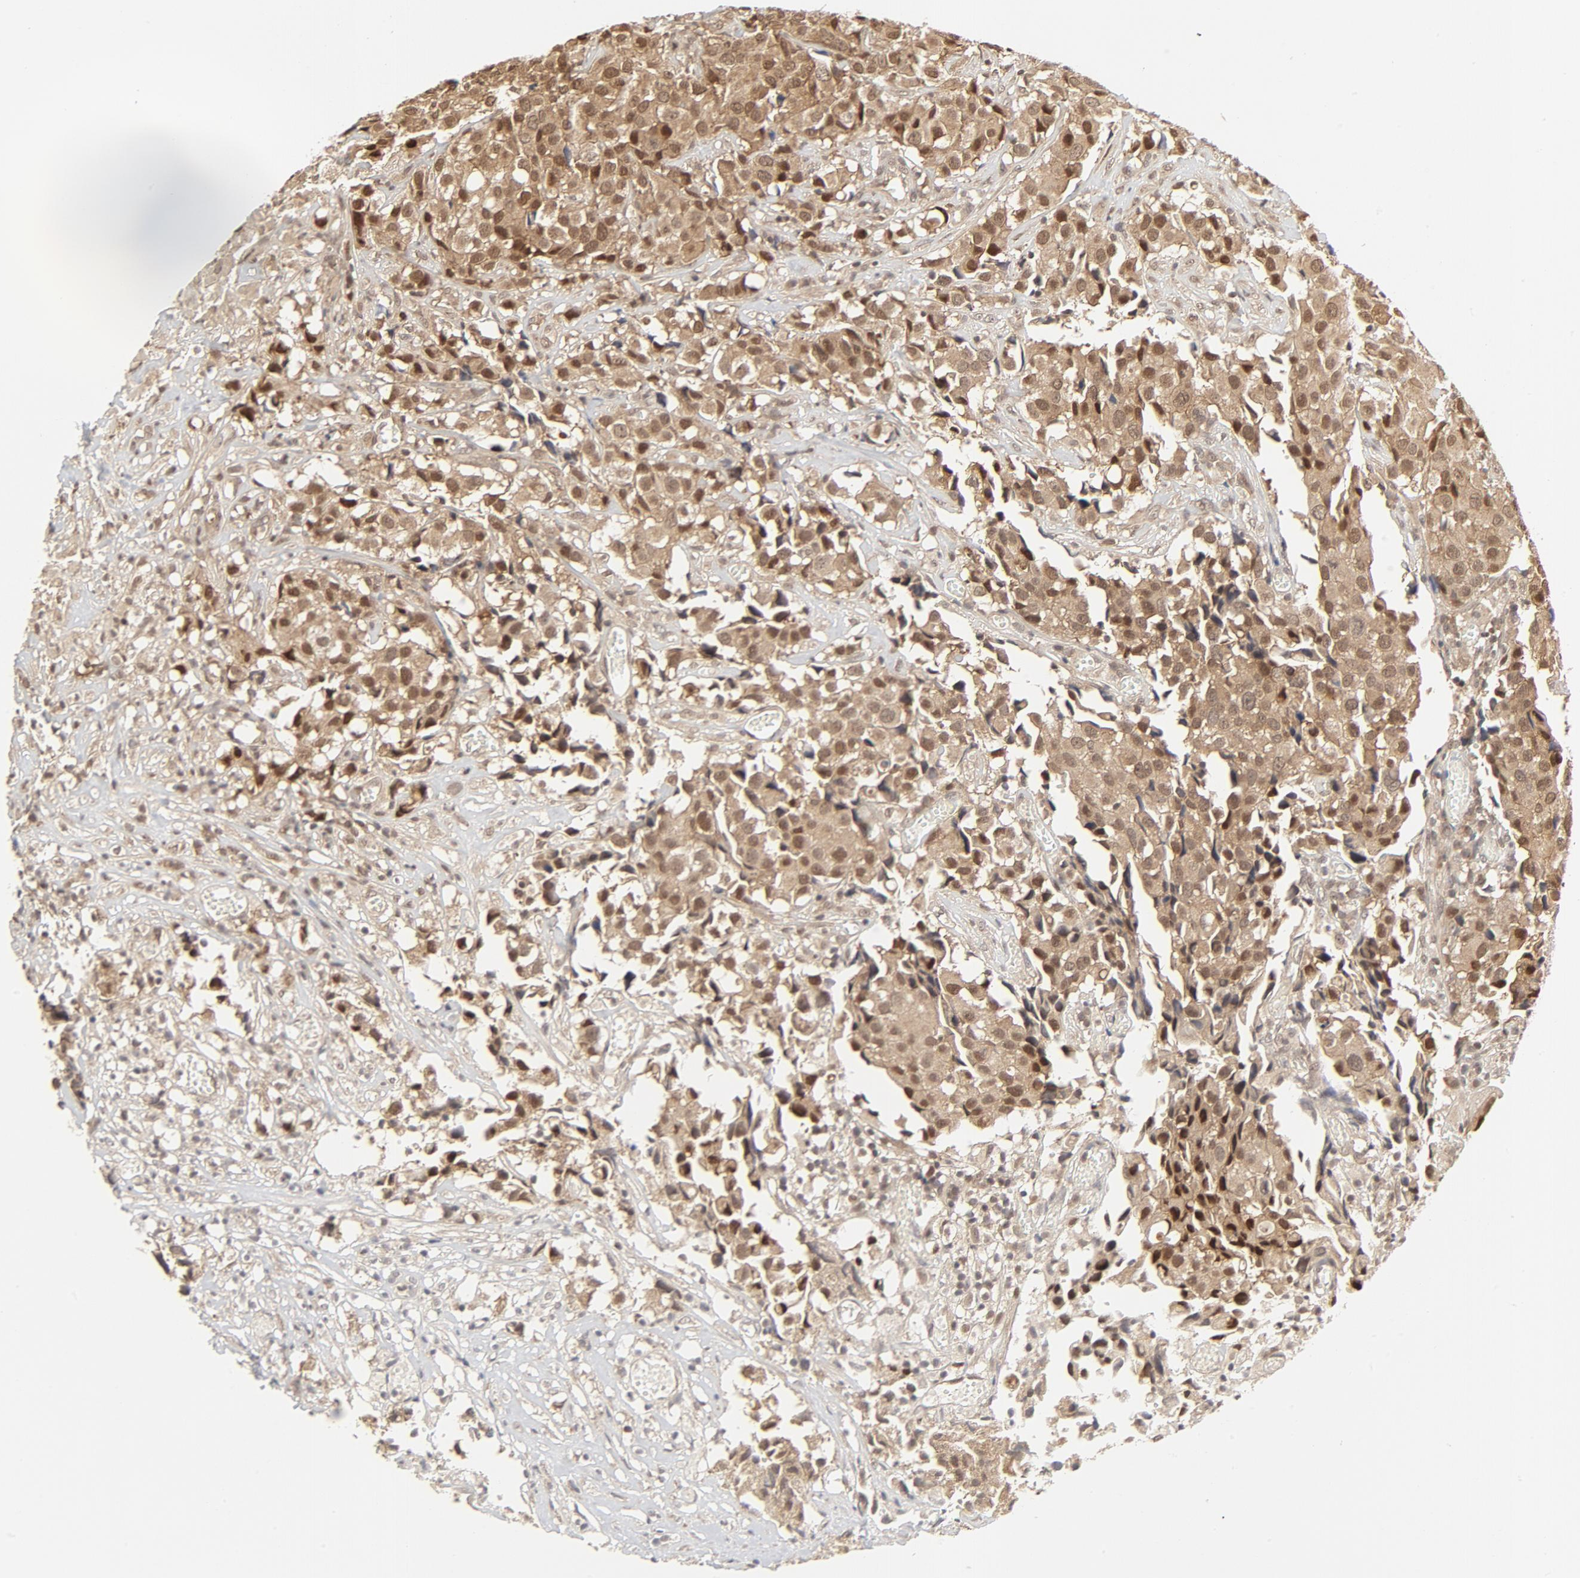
{"staining": {"intensity": "moderate", "quantity": ">75%", "location": "cytoplasmic/membranous,nuclear"}, "tissue": "urothelial cancer", "cell_type": "Tumor cells", "image_type": "cancer", "snomed": [{"axis": "morphology", "description": "Urothelial carcinoma, High grade"}, {"axis": "topography", "description": "Urinary bladder"}], "caption": "Tumor cells show medium levels of moderate cytoplasmic/membranous and nuclear staining in approximately >75% of cells in human urothelial cancer.", "gene": "NEDD8", "patient": {"sex": "female", "age": 75}}